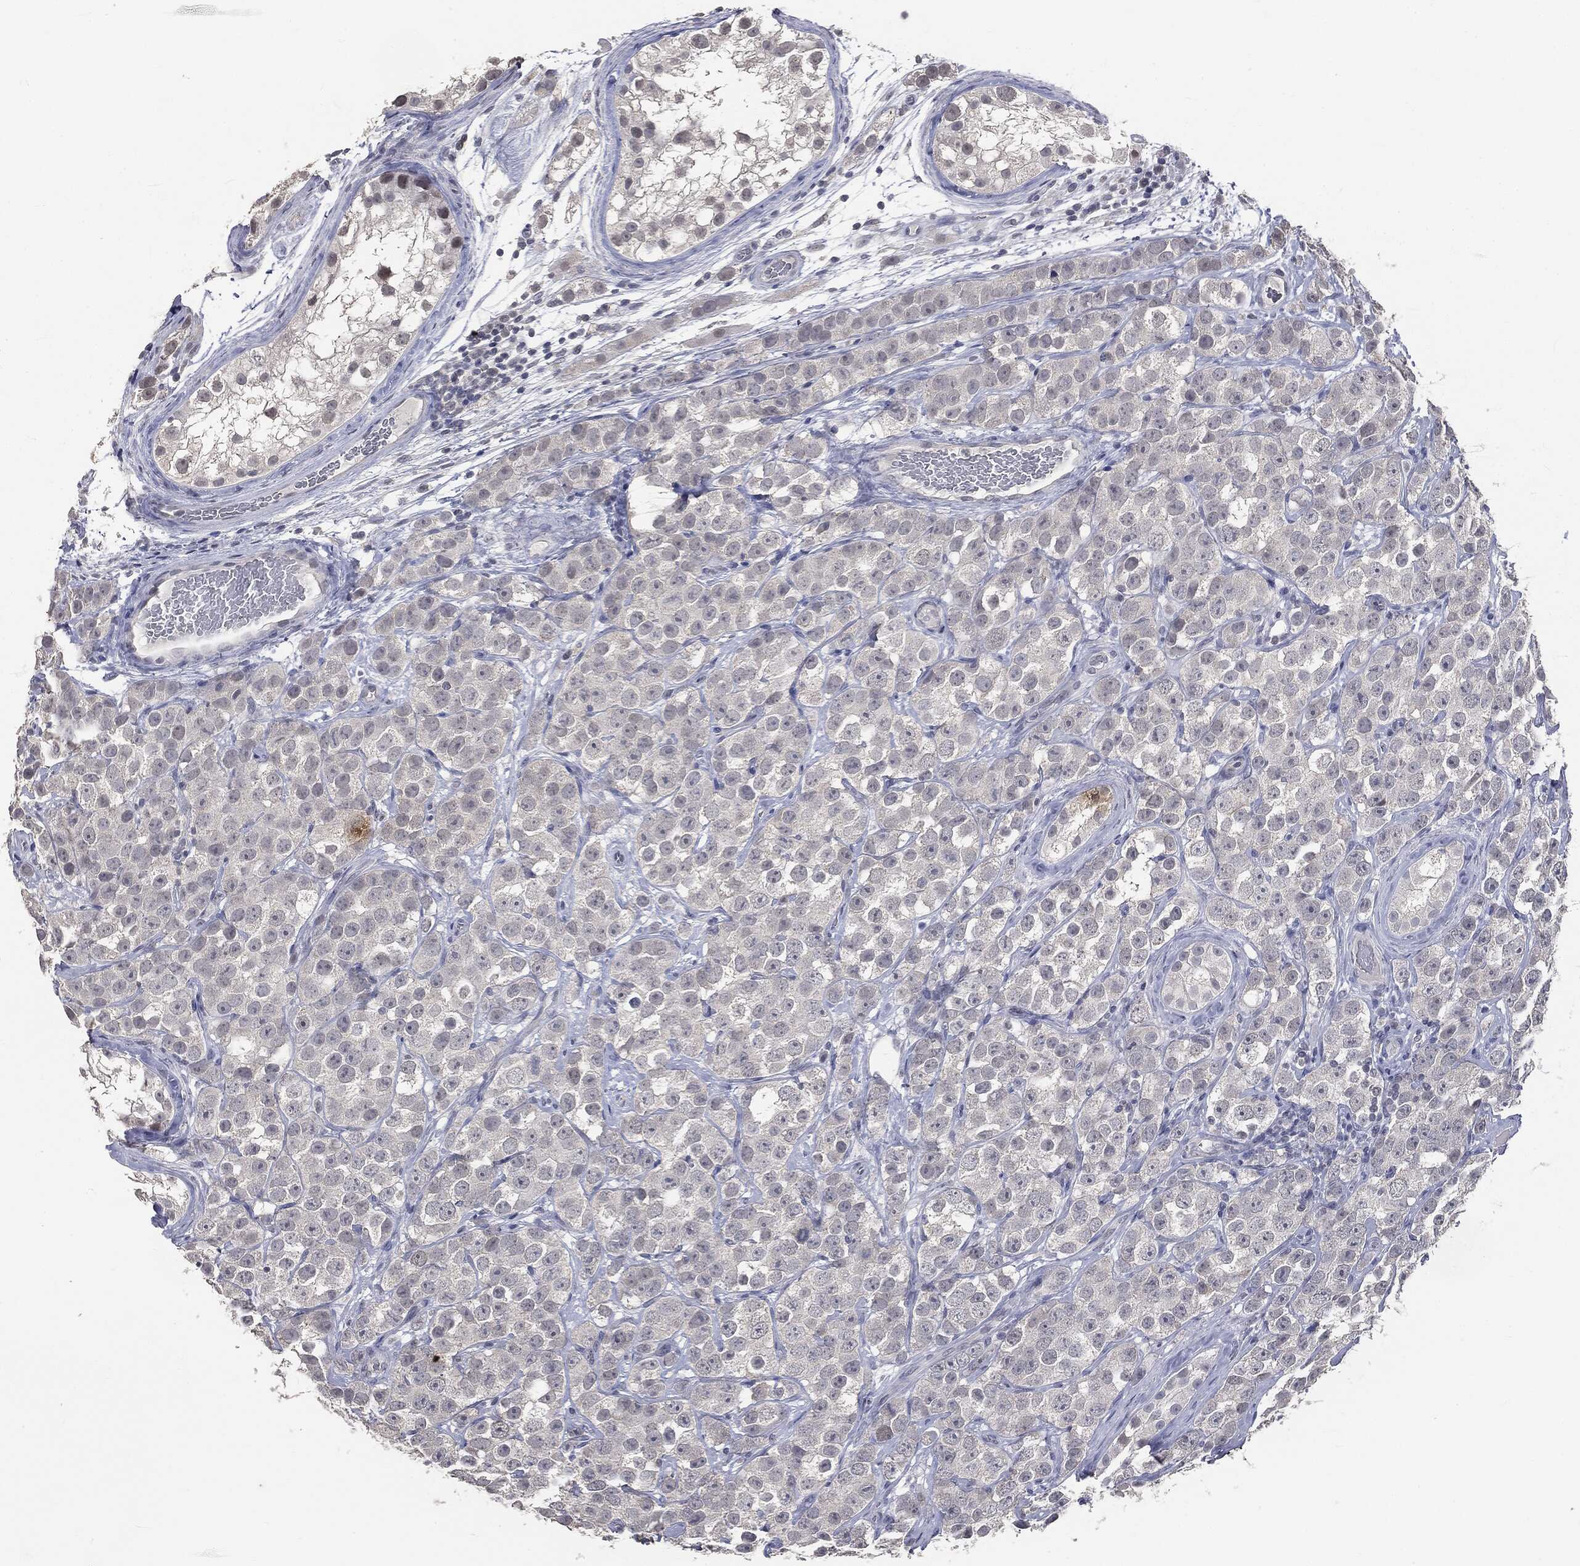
{"staining": {"intensity": "negative", "quantity": "none", "location": "none"}, "tissue": "testis cancer", "cell_type": "Tumor cells", "image_type": "cancer", "snomed": [{"axis": "morphology", "description": "Seminoma, NOS"}, {"axis": "topography", "description": "Testis"}], "caption": "Human testis cancer (seminoma) stained for a protein using immunohistochemistry exhibits no staining in tumor cells.", "gene": "SLC2A2", "patient": {"sex": "male", "age": 28}}